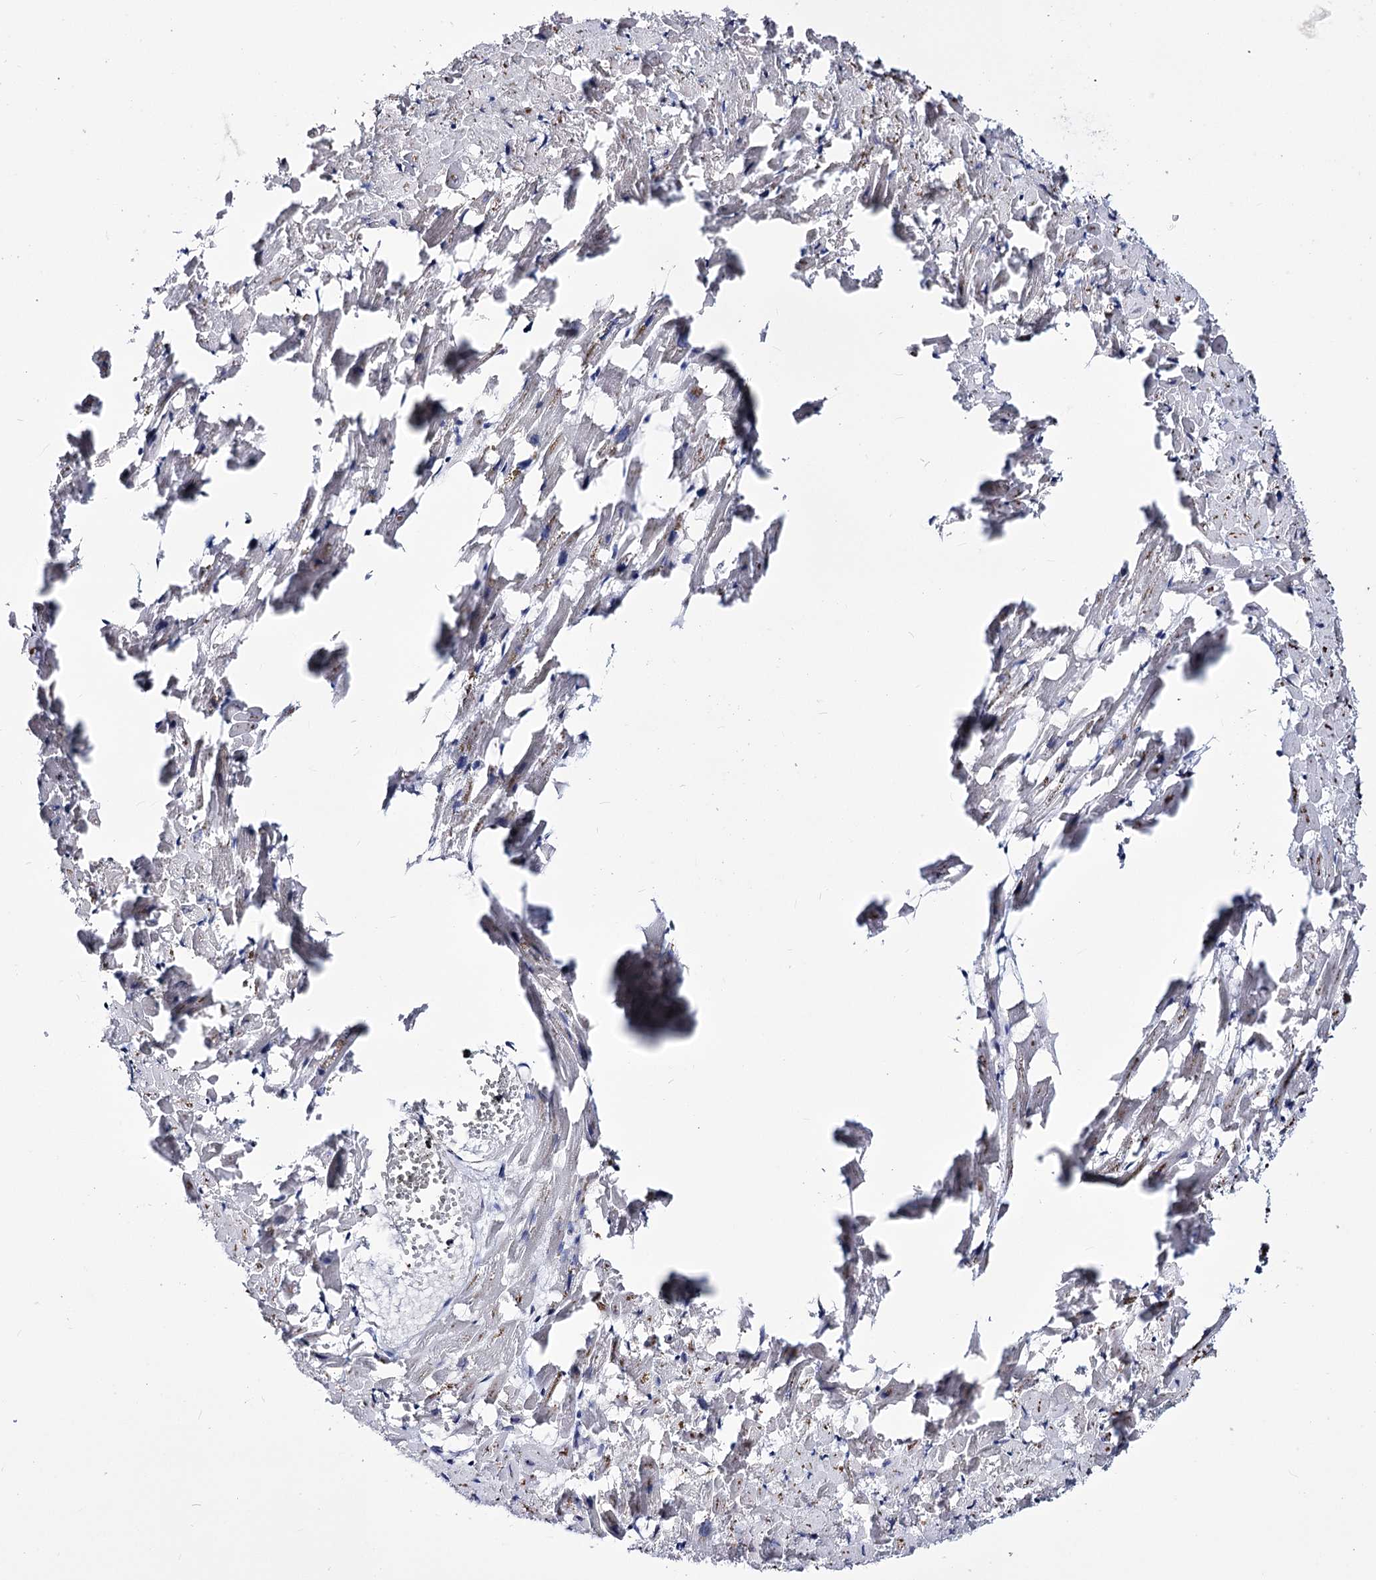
{"staining": {"intensity": "moderate", "quantity": "25%-75%", "location": "cytoplasmic/membranous"}, "tissue": "heart muscle", "cell_type": "Cardiomyocytes", "image_type": "normal", "snomed": [{"axis": "morphology", "description": "Normal tissue, NOS"}, {"axis": "topography", "description": "Heart"}], "caption": "Benign heart muscle demonstrates moderate cytoplasmic/membranous staining in about 25%-75% of cardiomyocytes, visualized by immunohistochemistry.", "gene": "PPRC1", "patient": {"sex": "female", "age": 64}}